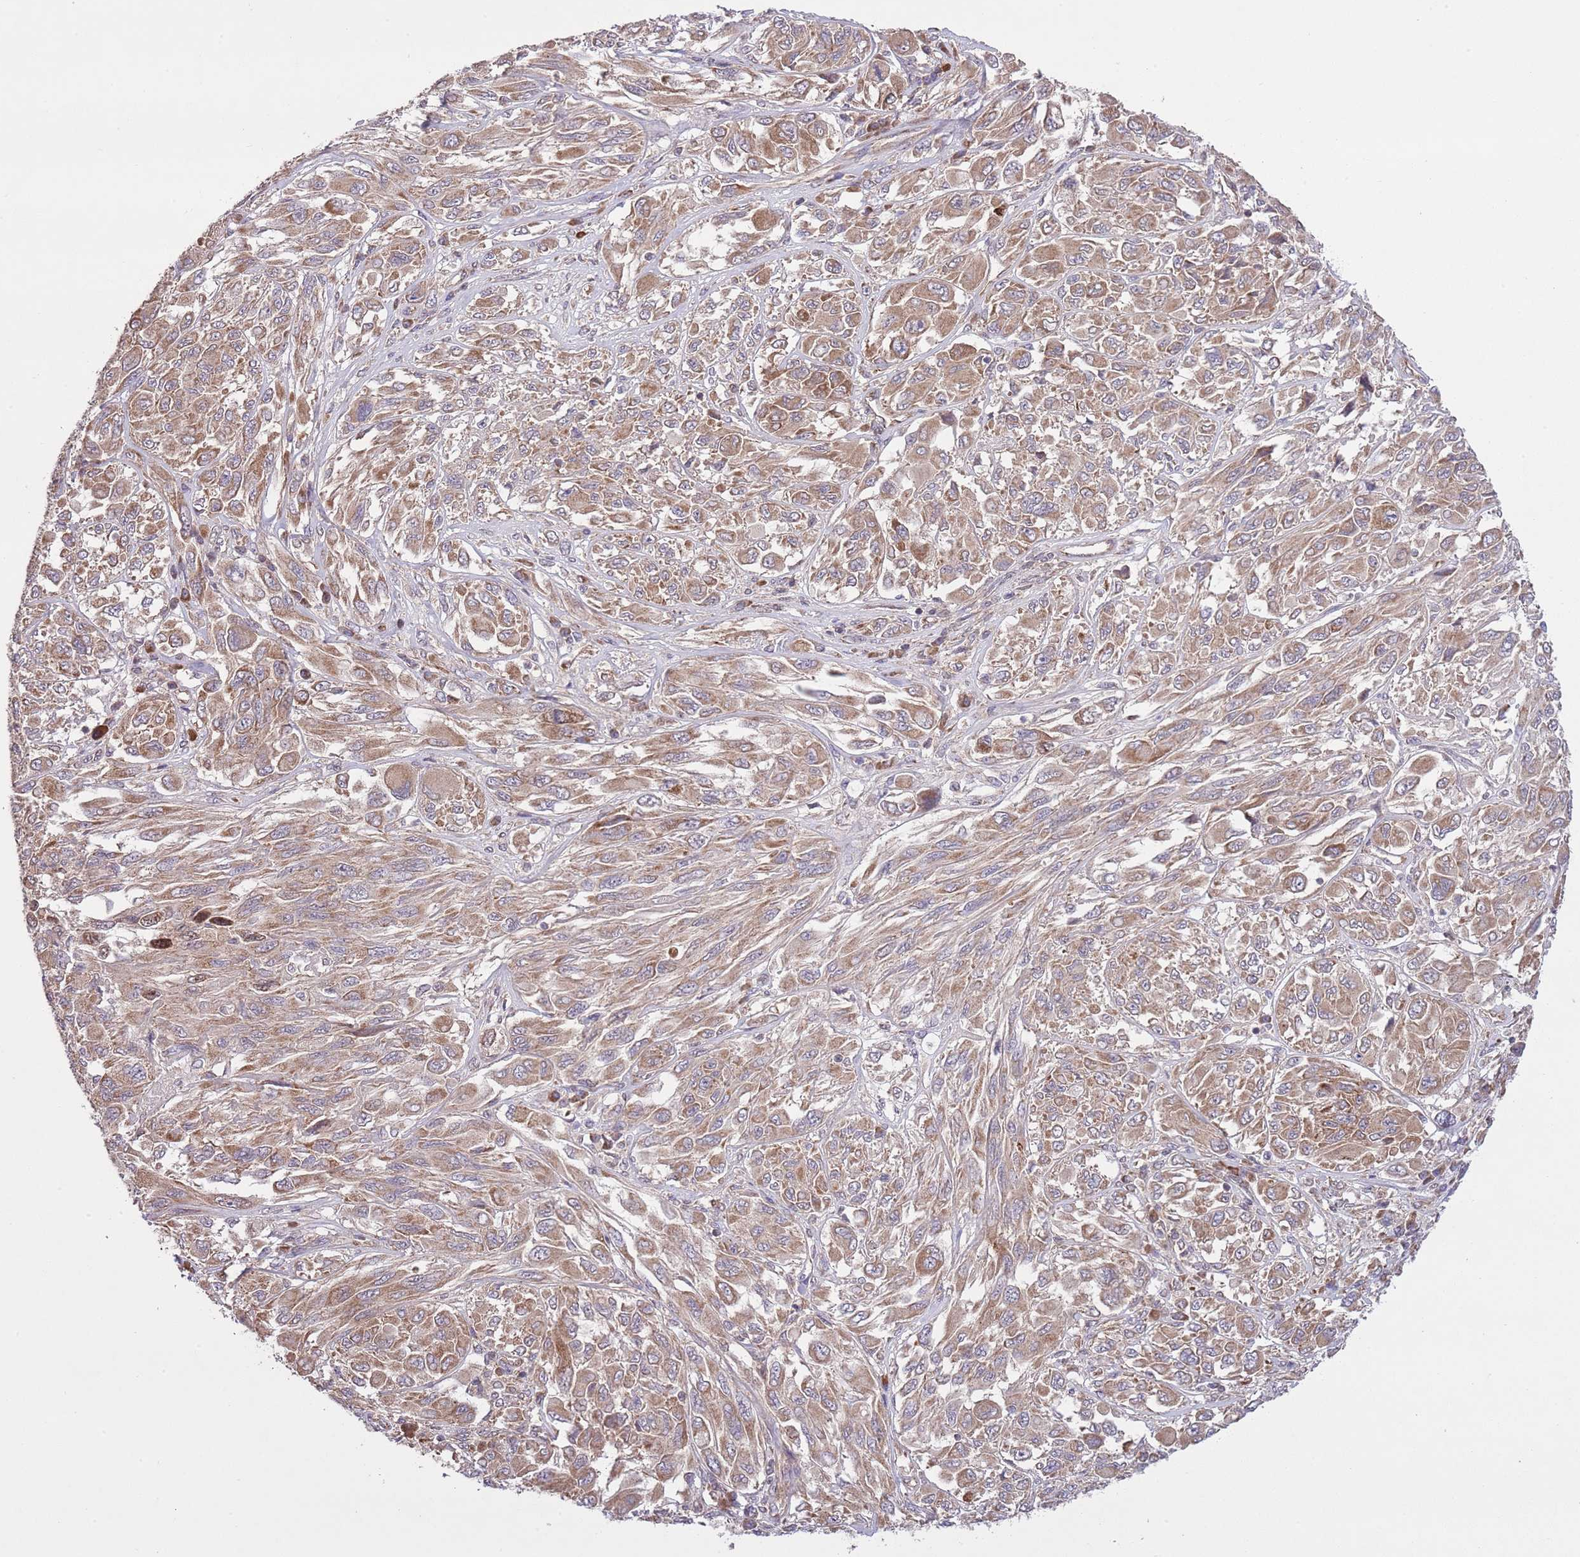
{"staining": {"intensity": "moderate", "quantity": ">75%", "location": "cytoplasmic/membranous"}, "tissue": "melanoma", "cell_type": "Tumor cells", "image_type": "cancer", "snomed": [{"axis": "morphology", "description": "Malignant melanoma, NOS"}, {"axis": "topography", "description": "Skin"}], "caption": "High-power microscopy captured an immunohistochemistry photomicrograph of malignant melanoma, revealing moderate cytoplasmic/membranous expression in about >75% of tumor cells.", "gene": "MFNG", "patient": {"sex": "female", "age": 91}}